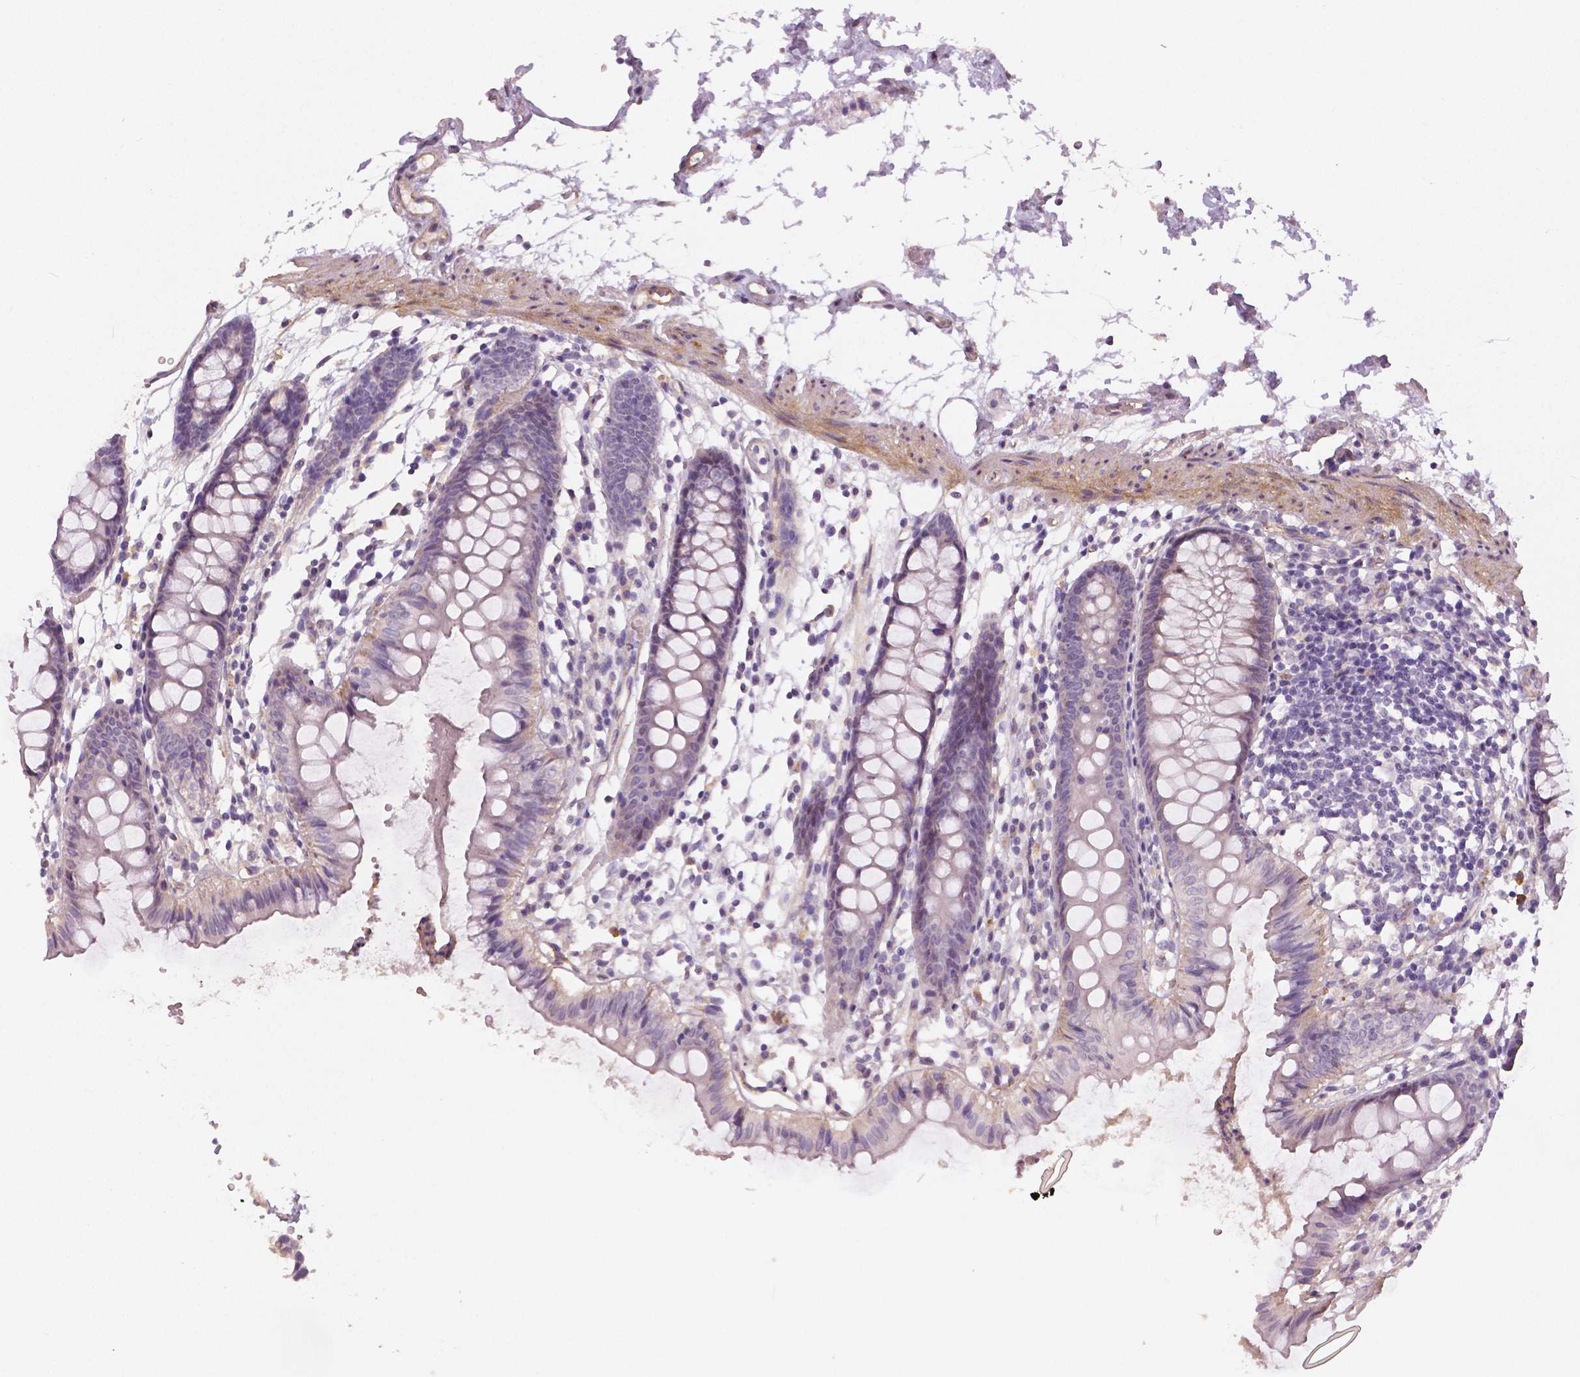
{"staining": {"intensity": "moderate", "quantity": ">75%", "location": "cytoplasmic/membranous"}, "tissue": "colon", "cell_type": "Endothelial cells", "image_type": "normal", "snomed": [{"axis": "morphology", "description": "Normal tissue, NOS"}, {"axis": "topography", "description": "Colon"}], "caption": "This histopathology image reveals immunohistochemistry staining of normal human colon, with medium moderate cytoplasmic/membranous staining in about >75% of endothelial cells.", "gene": "FLT1", "patient": {"sex": "female", "age": 84}}